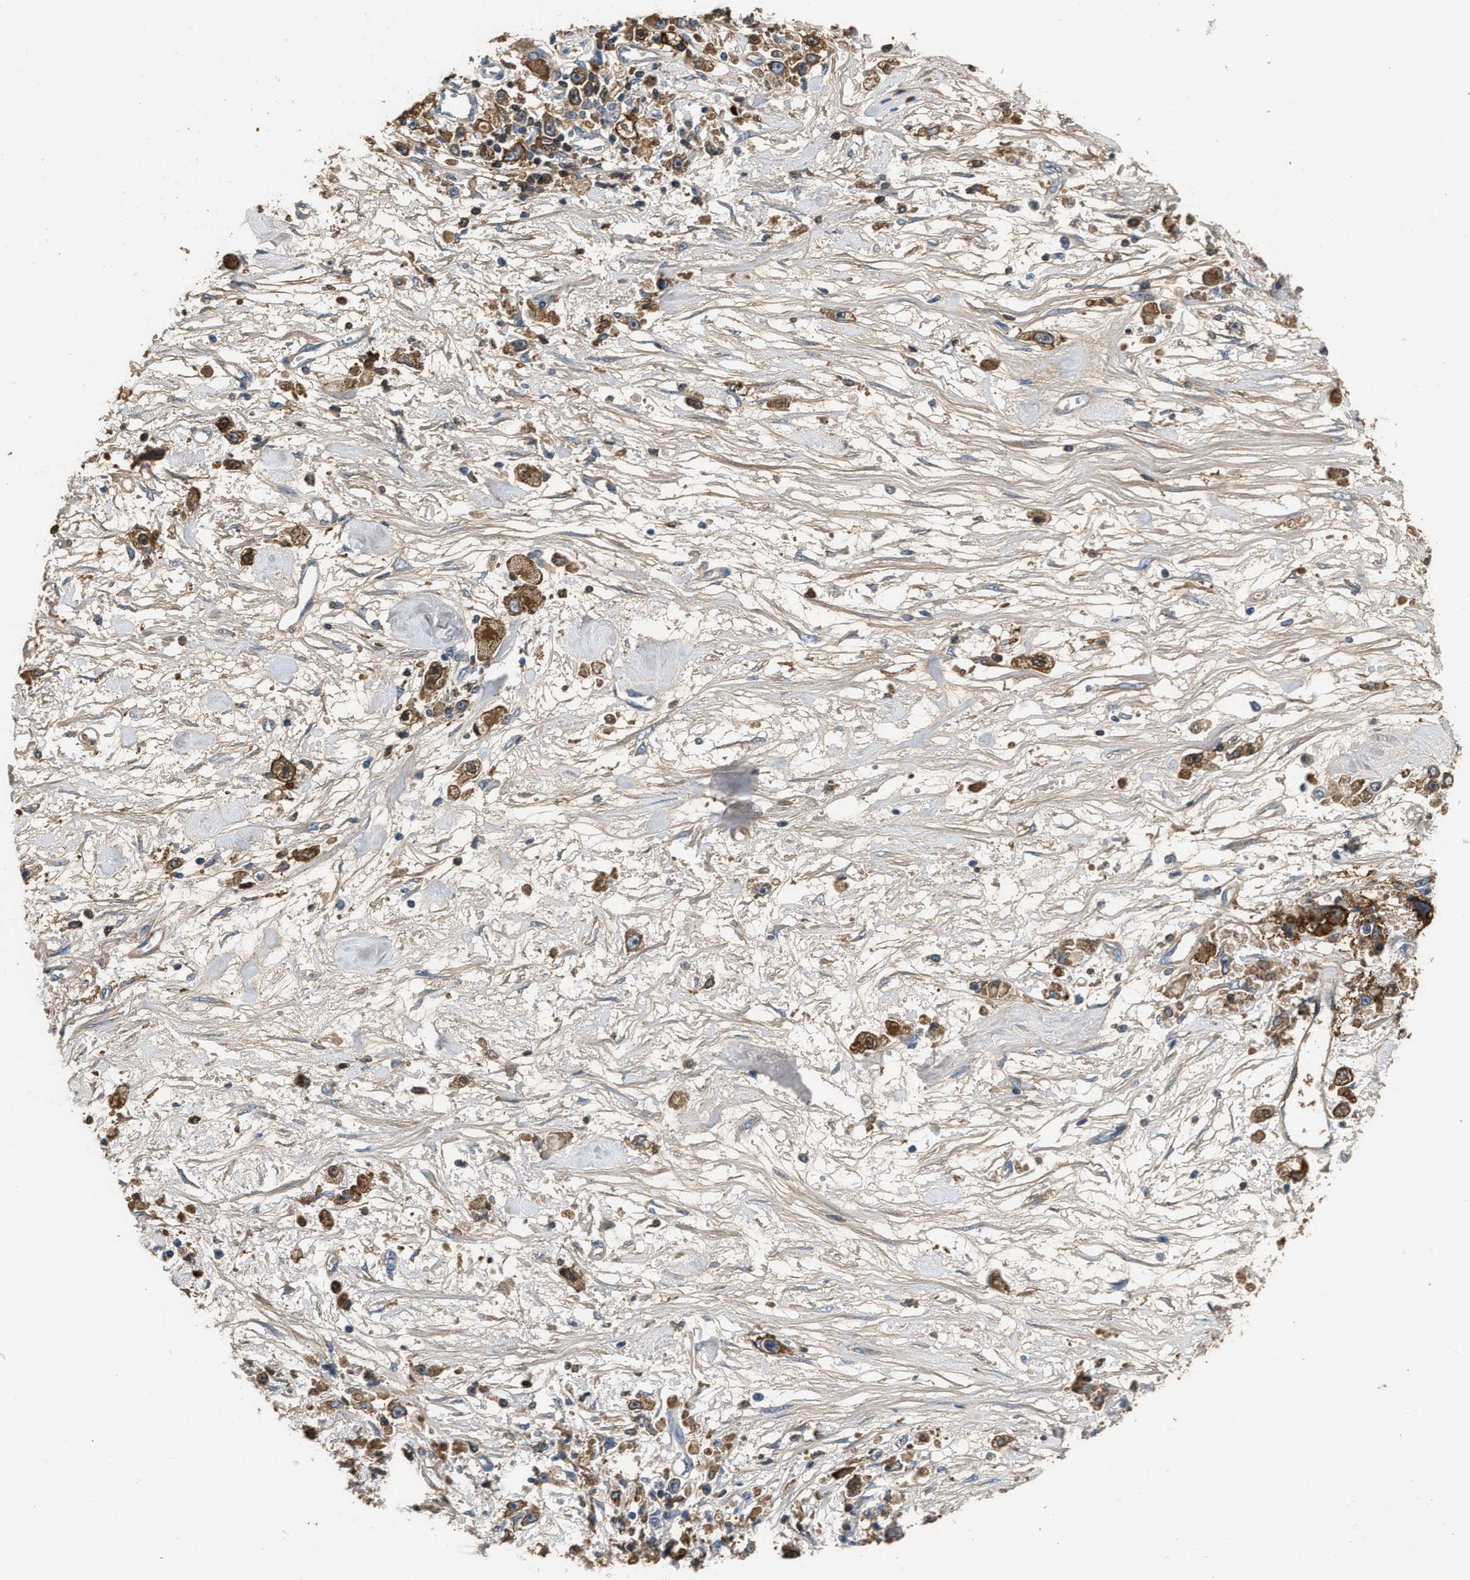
{"staining": {"intensity": "moderate", "quantity": ">75%", "location": "cytoplasmic/membranous"}, "tissue": "stomach cancer", "cell_type": "Tumor cells", "image_type": "cancer", "snomed": [{"axis": "morphology", "description": "Adenocarcinoma, NOS"}, {"axis": "topography", "description": "Stomach"}], "caption": "Immunohistochemical staining of human stomach cancer (adenocarcinoma) displays medium levels of moderate cytoplasmic/membranous protein expression in about >75% of tumor cells.", "gene": "C3", "patient": {"sex": "female", "age": 59}}